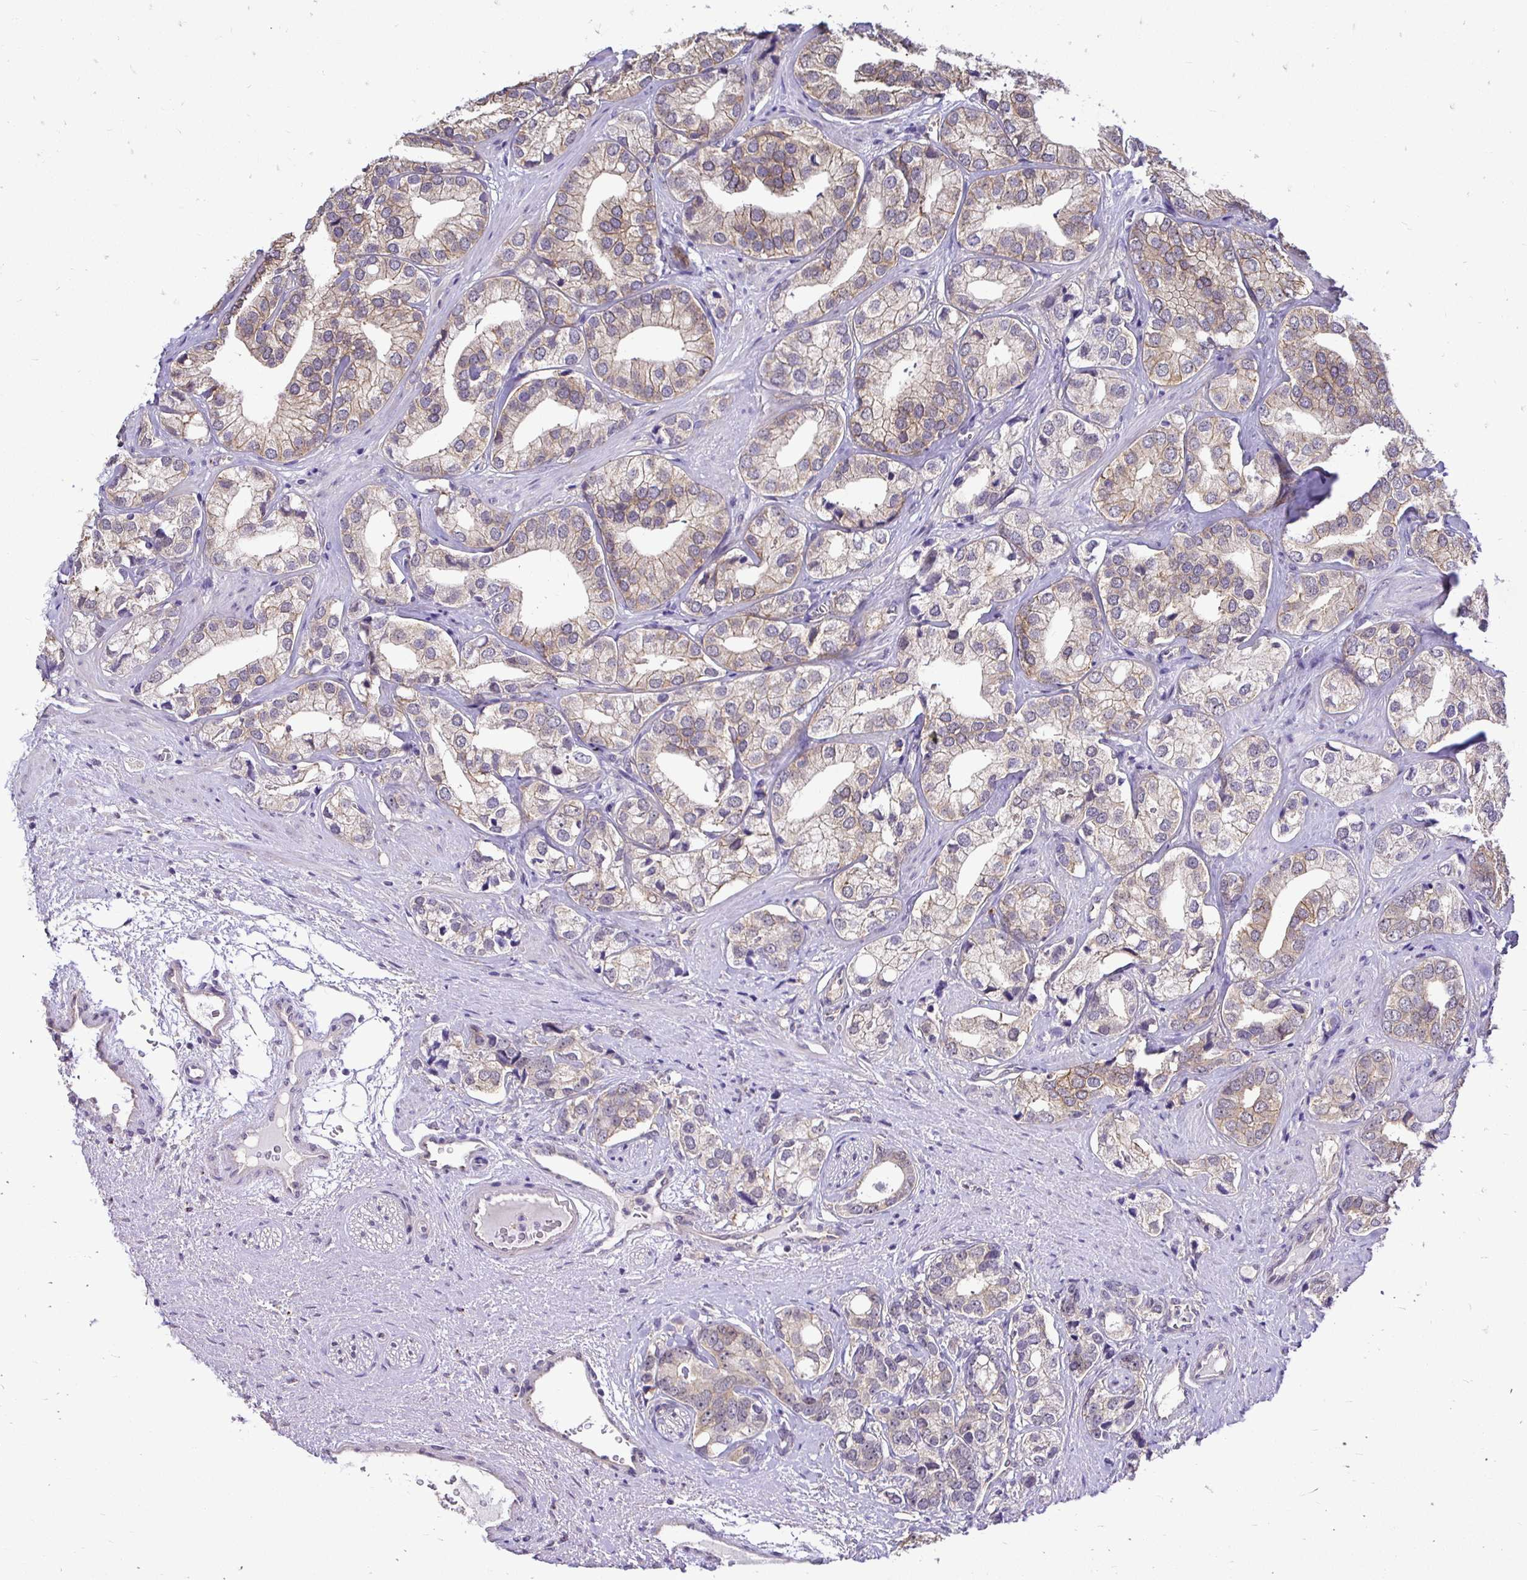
{"staining": {"intensity": "weak", "quantity": "25%-75%", "location": "cytoplasmic/membranous"}, "tissue": "prostate cancer", "cell_type": "Tumor cells", "image_type": "cancer", "snomed": [{"axis": "morphology", "description": "Adenocarcinoma, High grade"}, {"axis": "topography", "description": "Prostate"}], "caption": "The histopathology image reveals a brown stain indicating the presence of a protein in the cytoplasmic/membranous of tumor cells in prostate cancer. The staining was performed using DAB (3,3'-diaminobenzidine) to visualize the protein expression in brown, while the nuclei were stained in blue with hematoxylin (Magnification: 20x).", "gene": "SLC9A1", "patient": {"sex": "male", "age": 58}}